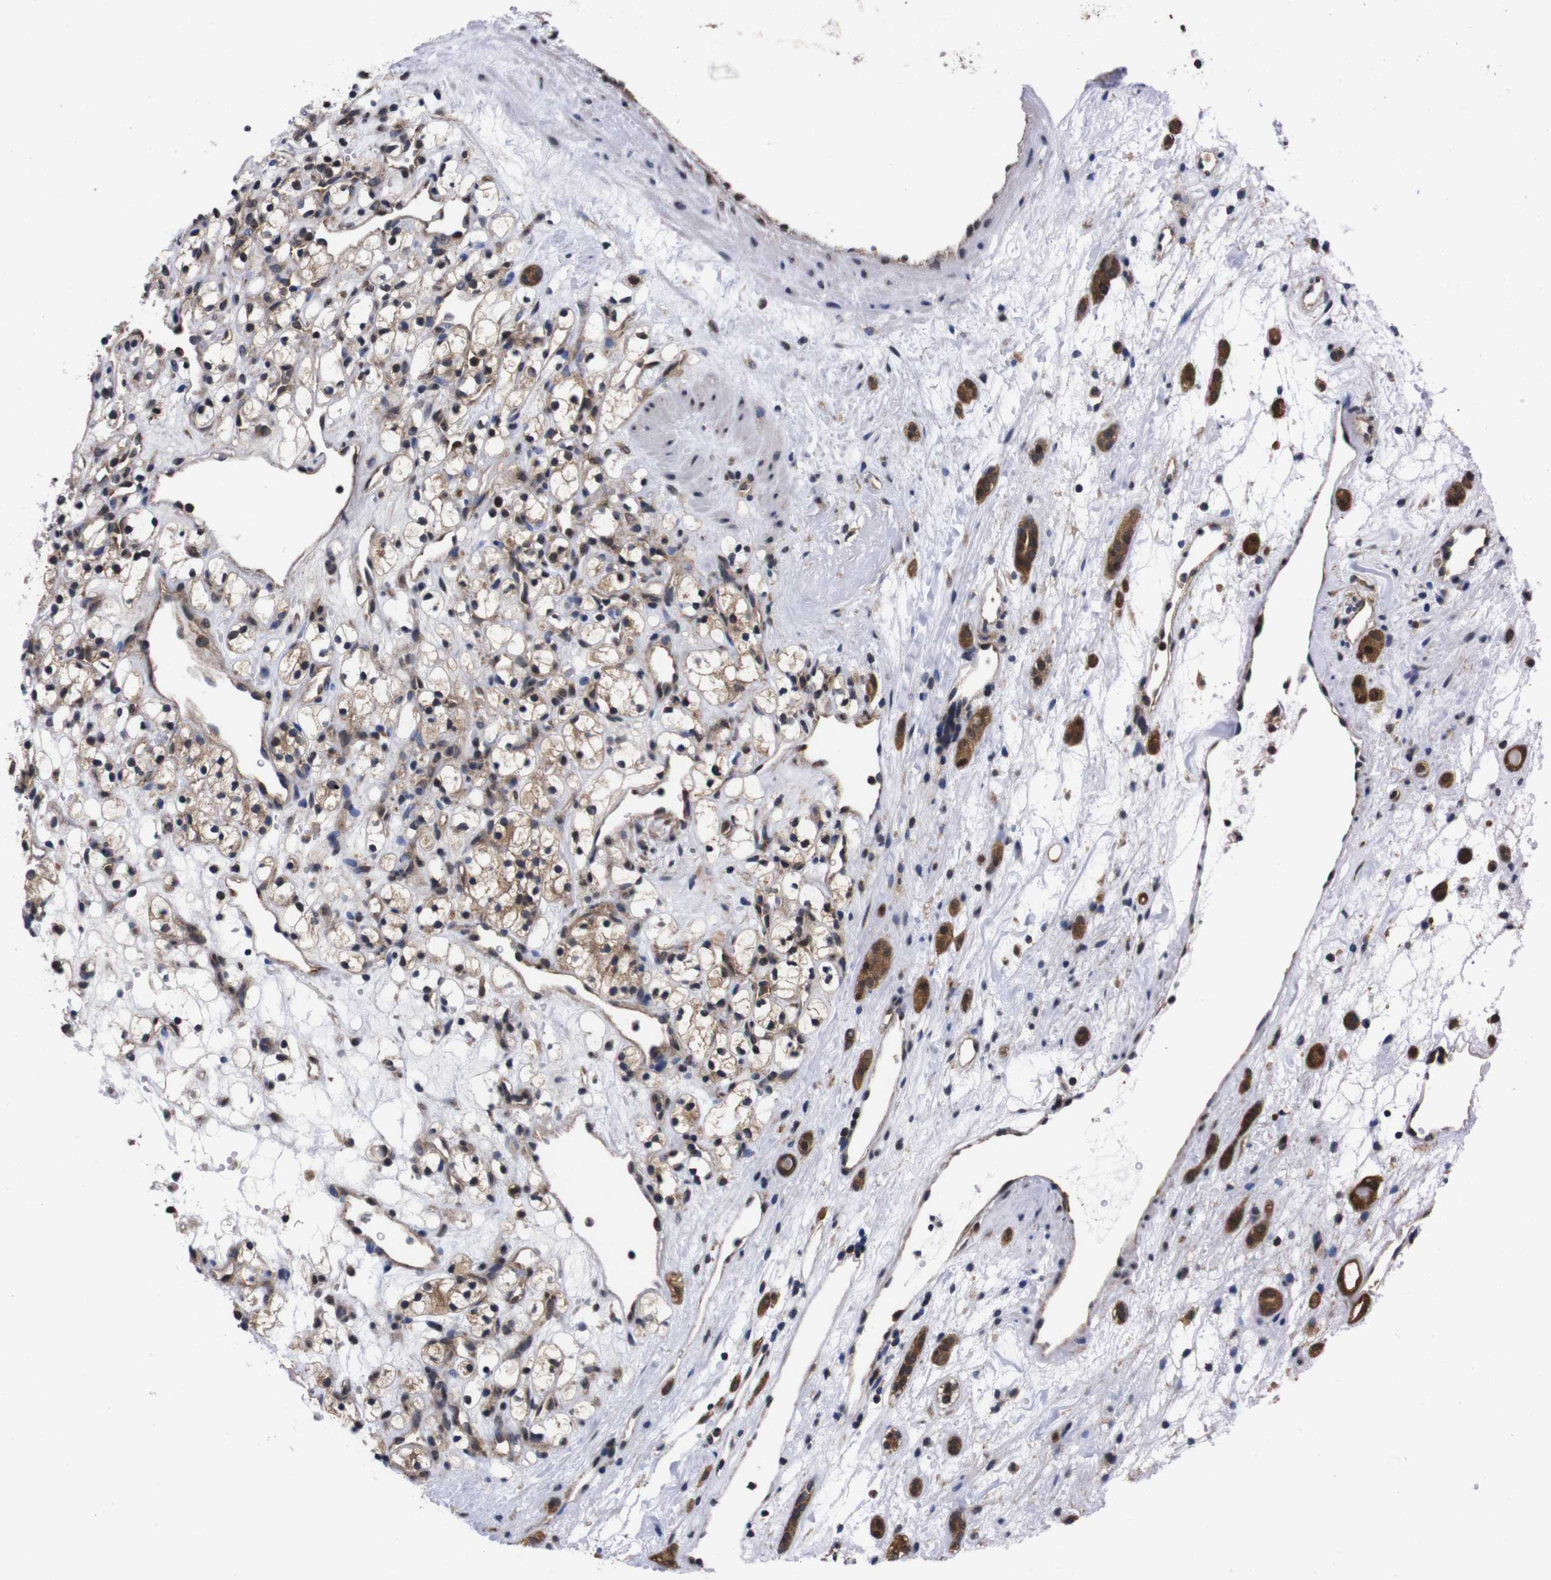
{"staining": {"intensity": "weak", "quantity": ">75%", "location": "cytoplasmic/membranous"}, "tissue": "renal cancer", "cell_type": "Tumor cells", "image_type": "cancer", "snomed": [{"axis": "morphology", "description": "Adenocarcinoma, NOS"}, {"axis": "topography", "description": "Kidney"}], "caption": "Immunohistochemical staining of human renal cancer shows weak cytoplasmic/membranous protein positivity in about >75% of tumor cells.", "gene": "UBQLN2", "patient": {"sex": "female", "age": 60}}